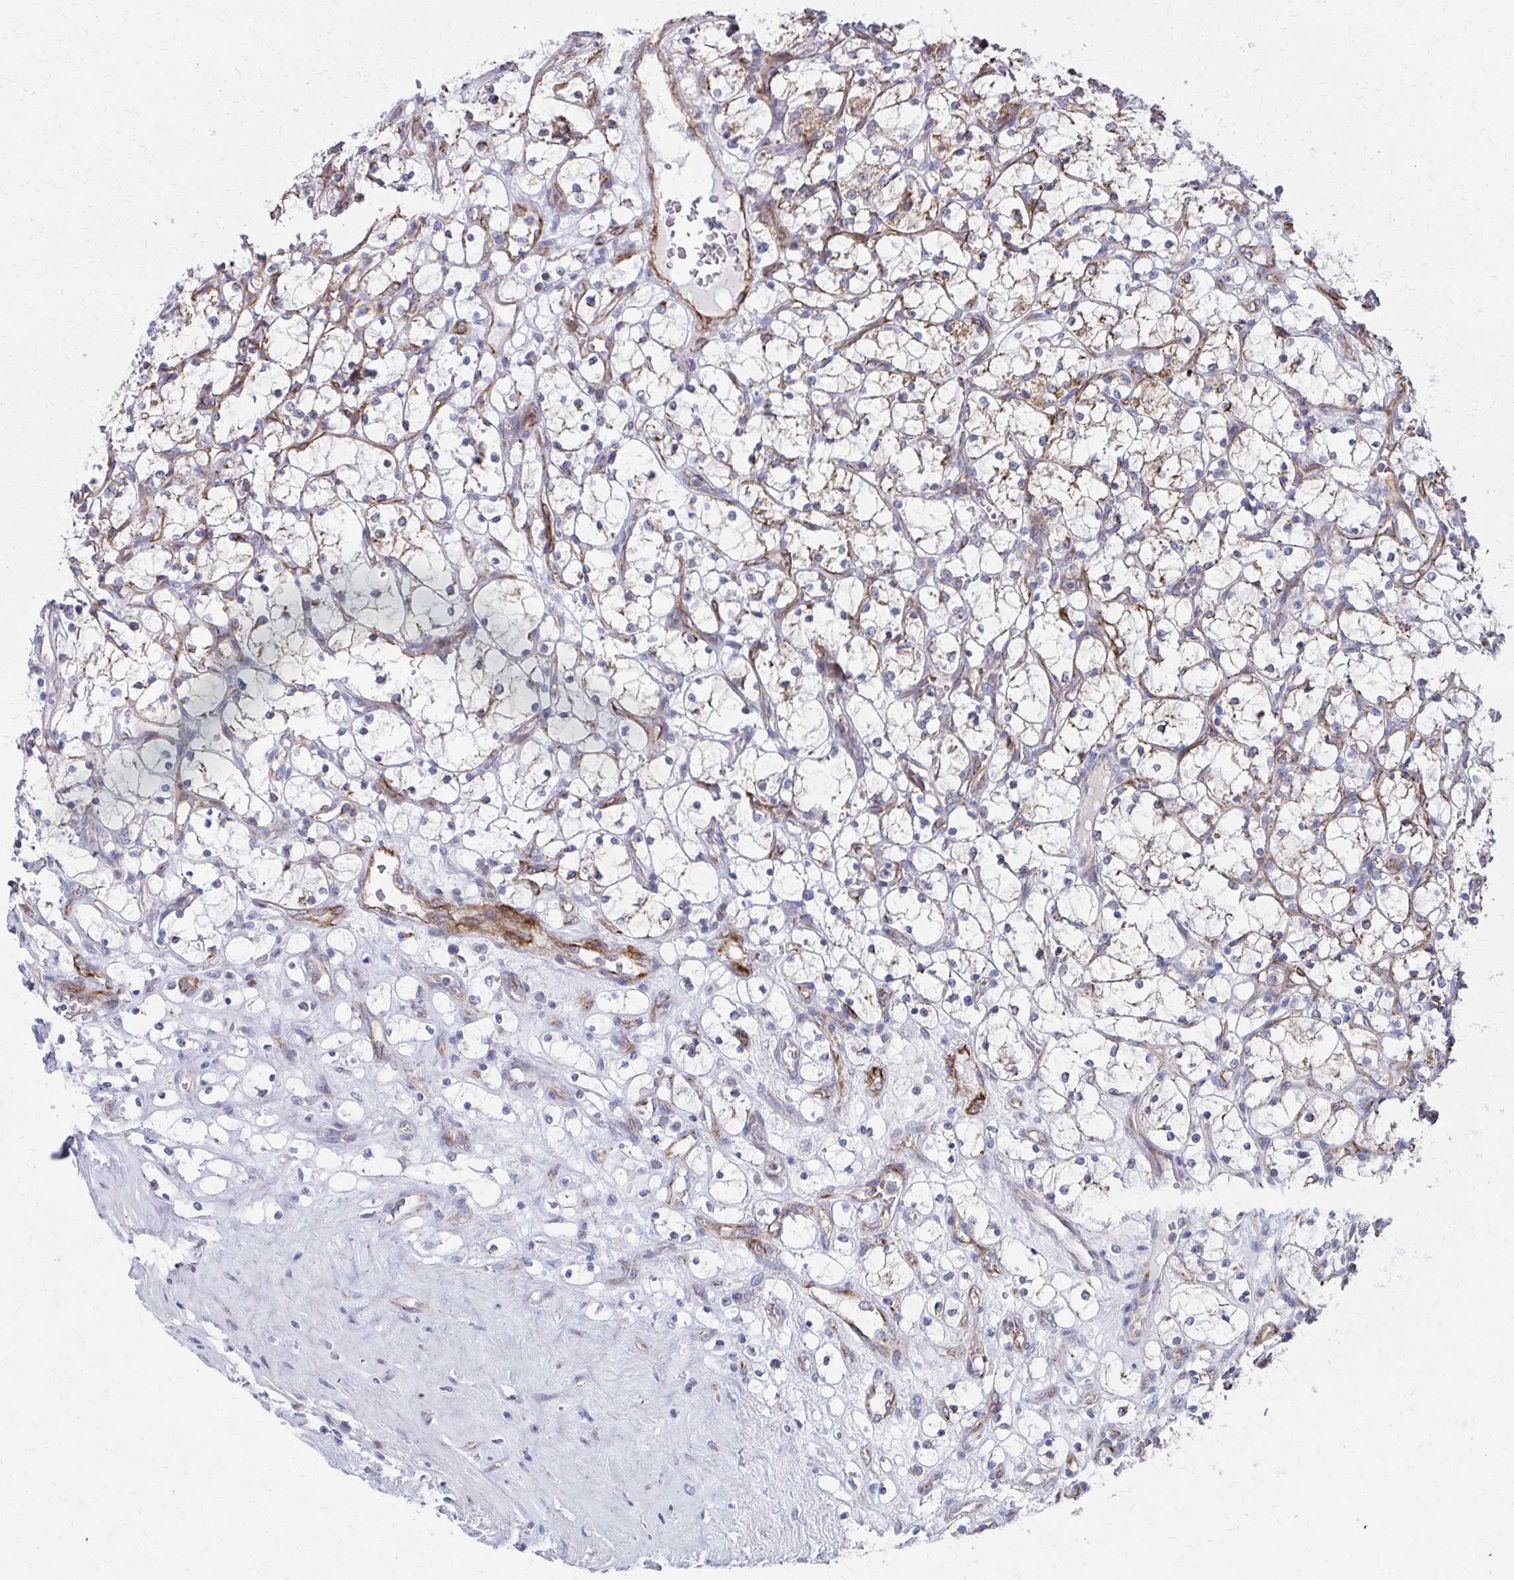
{"staining": {"intensity": "moderate", "quantity": "<25%", "location": "cytoplasmic/membranous"}, "tissue": "renal cancer", "cell_type": "Tumor cells", "image_type": "cancer", "snomed": [{"axis": "morphology", "description": "Adenocarcinoma, NOS"}, {"axis": "topography", "description": "Kidney"}], "caption": "Moderate cytoplasmic/membranous protein staining is present in about <25% of tumor cells in renal cancer (adenocarcinoma). (brown staining indicates protein expression, while blue staining denotes nuclei).", "gene": "FAHD1", "patient": {"sex": "female", "age": 69}}